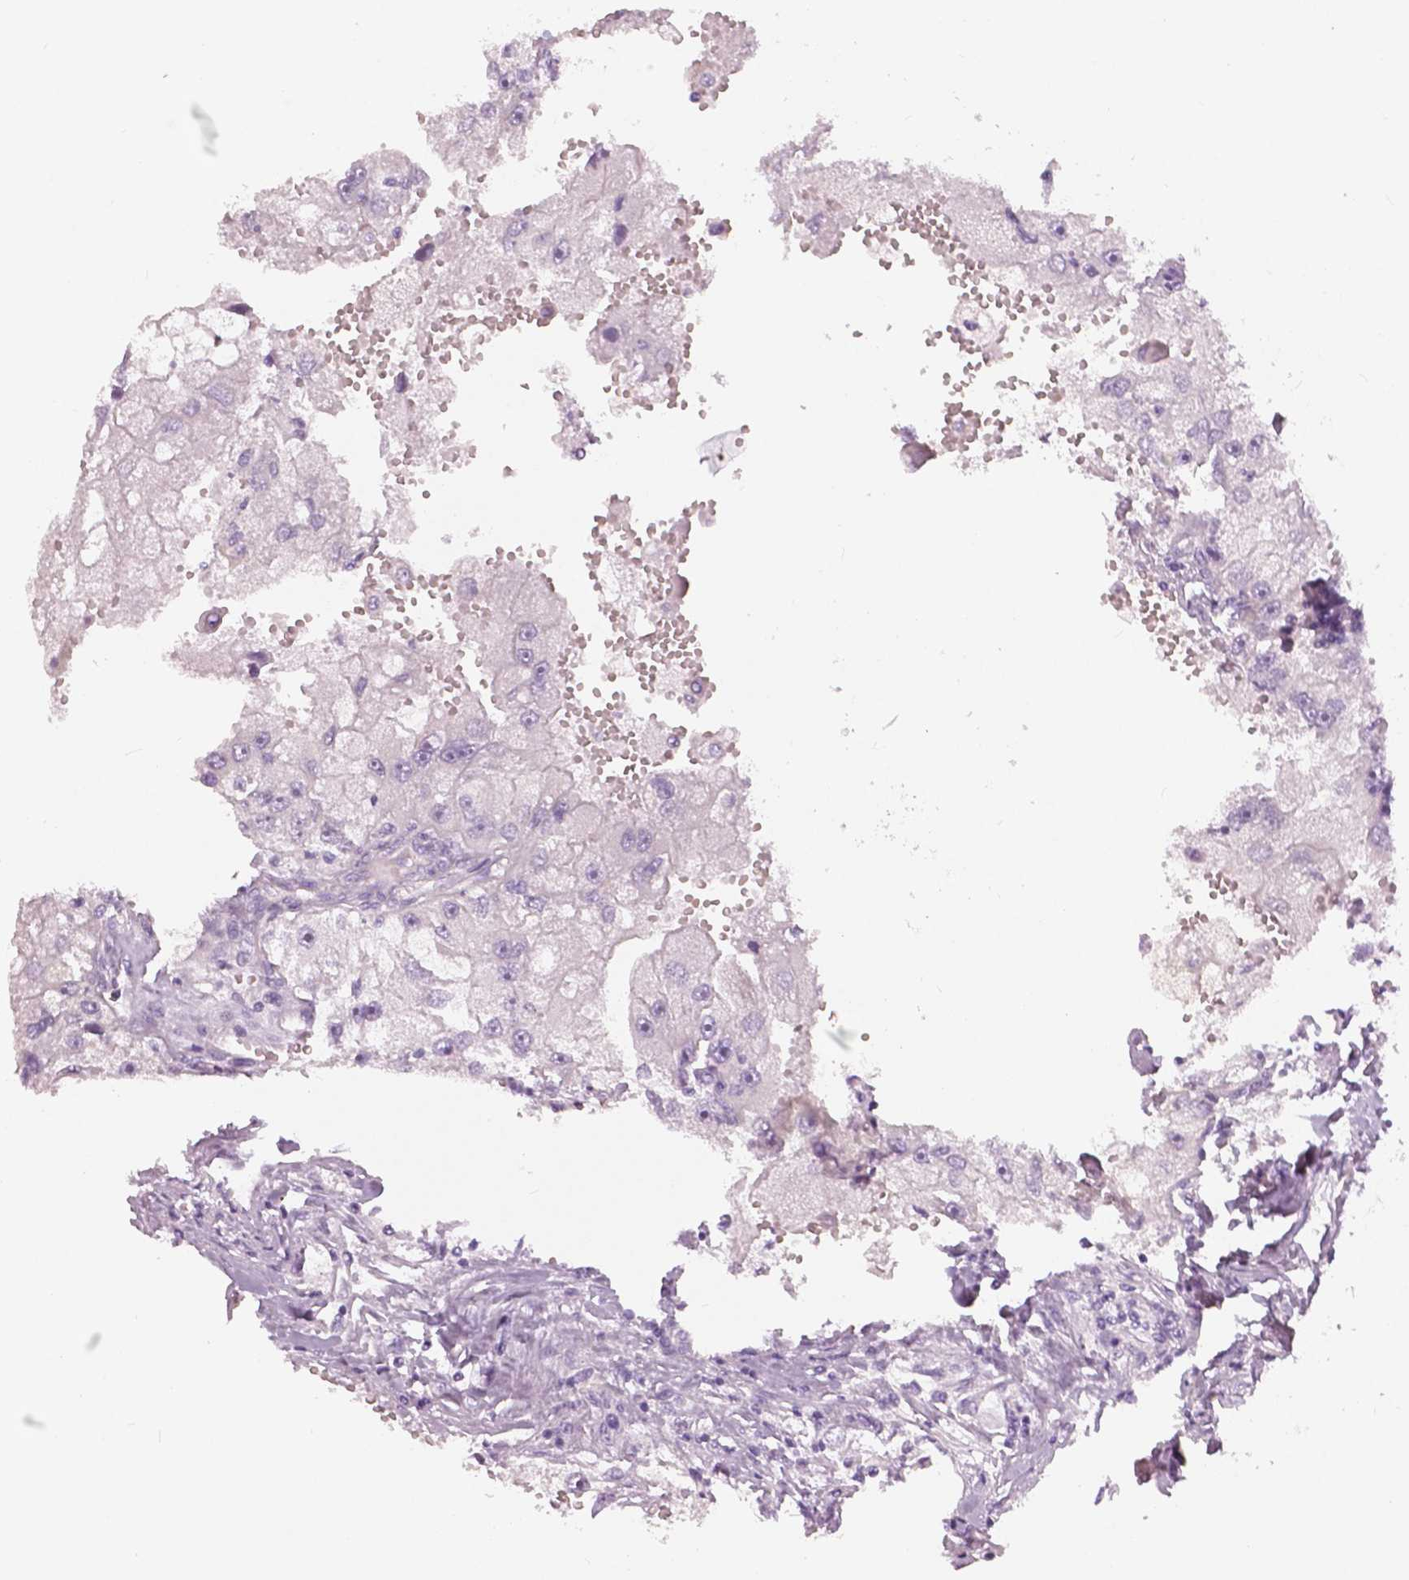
{"staining": {"intensity": "negative", "quantity": "none", "location": "none"}, "tissue": "renal cancer", "cell_type": "Tumor cells", "image_type": "cancer", "snomed": [{"axis": "morphology", "description": "Adenocarcinoma, NOS"}, {"axis": "topography", "description": "Kidney"}], "caption": "Tumor cells are negative for protein expression in human renal cancer (adenocarcinoma).", "gene": "SLC24A1", "patient": {"sex": "male", "age": 63}}